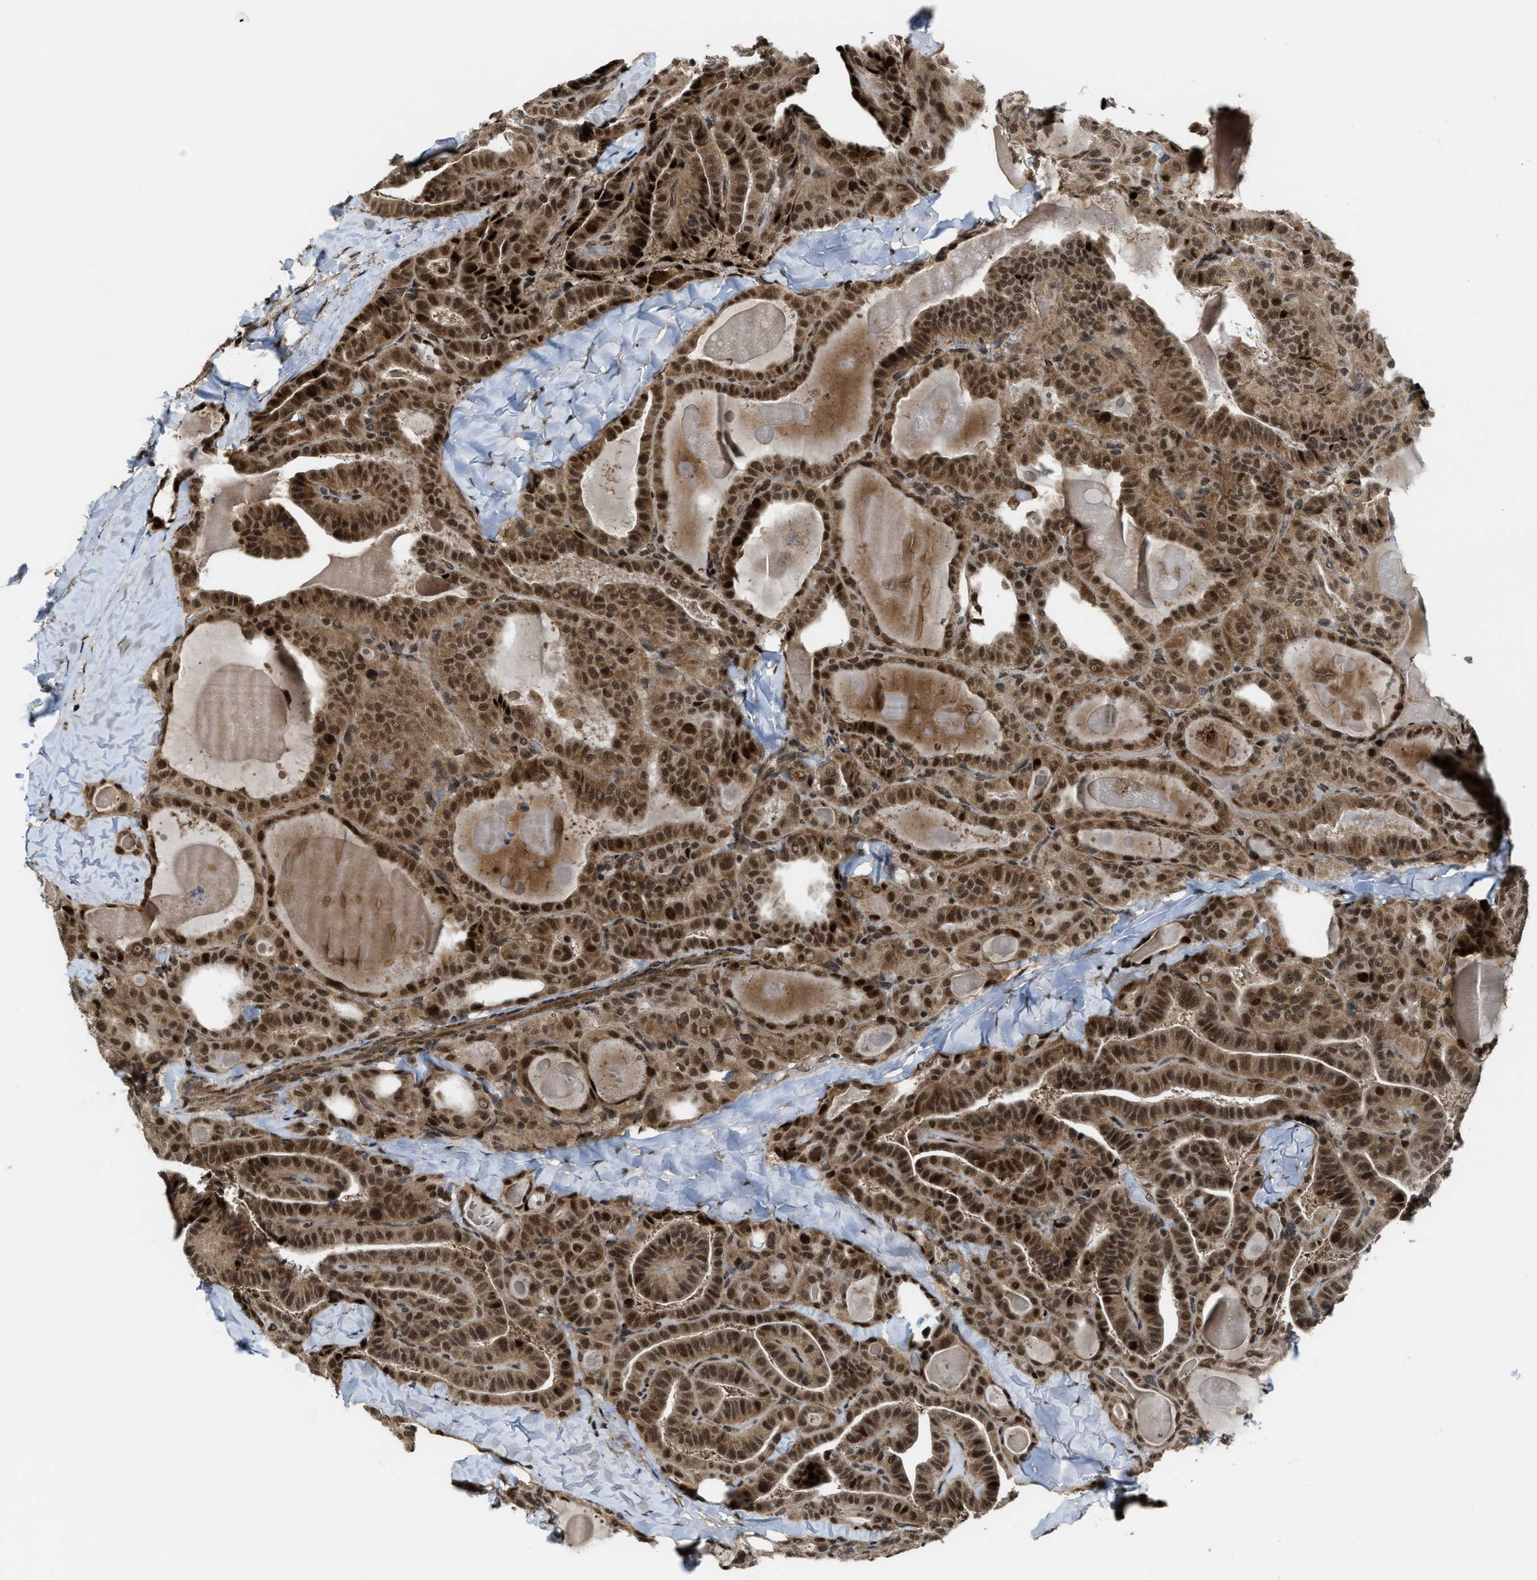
{"staining": {"intensity": "moderate", "quantity": ">75%", "location": "cytoplasmic/membranous,nuclear"}, "tissue": "thyroid cancer", "cell_type": "Tumor cells", "image_type": "cancer", "snomed": [{"axis": "morphology", "description": "Papillary adenocarcinoma, NOS"}, {"axis": "topography", "description": "Thyroid gland"}], "caption": "Immunohistochemistry (IHC) micrograph of neoplastic tissue: thyroid cancer (papillary adenocarcinoma) stained using IHC exhibits medium levels of moderate protein expression localized specifically in the cytoplasmic/membranous and nuclear of tumor cells, appearing as a cytoplasmic/membranous and nuclear brown color.", "gene": "ZNF250", "patient": {"sex": "male", "age": 77}}